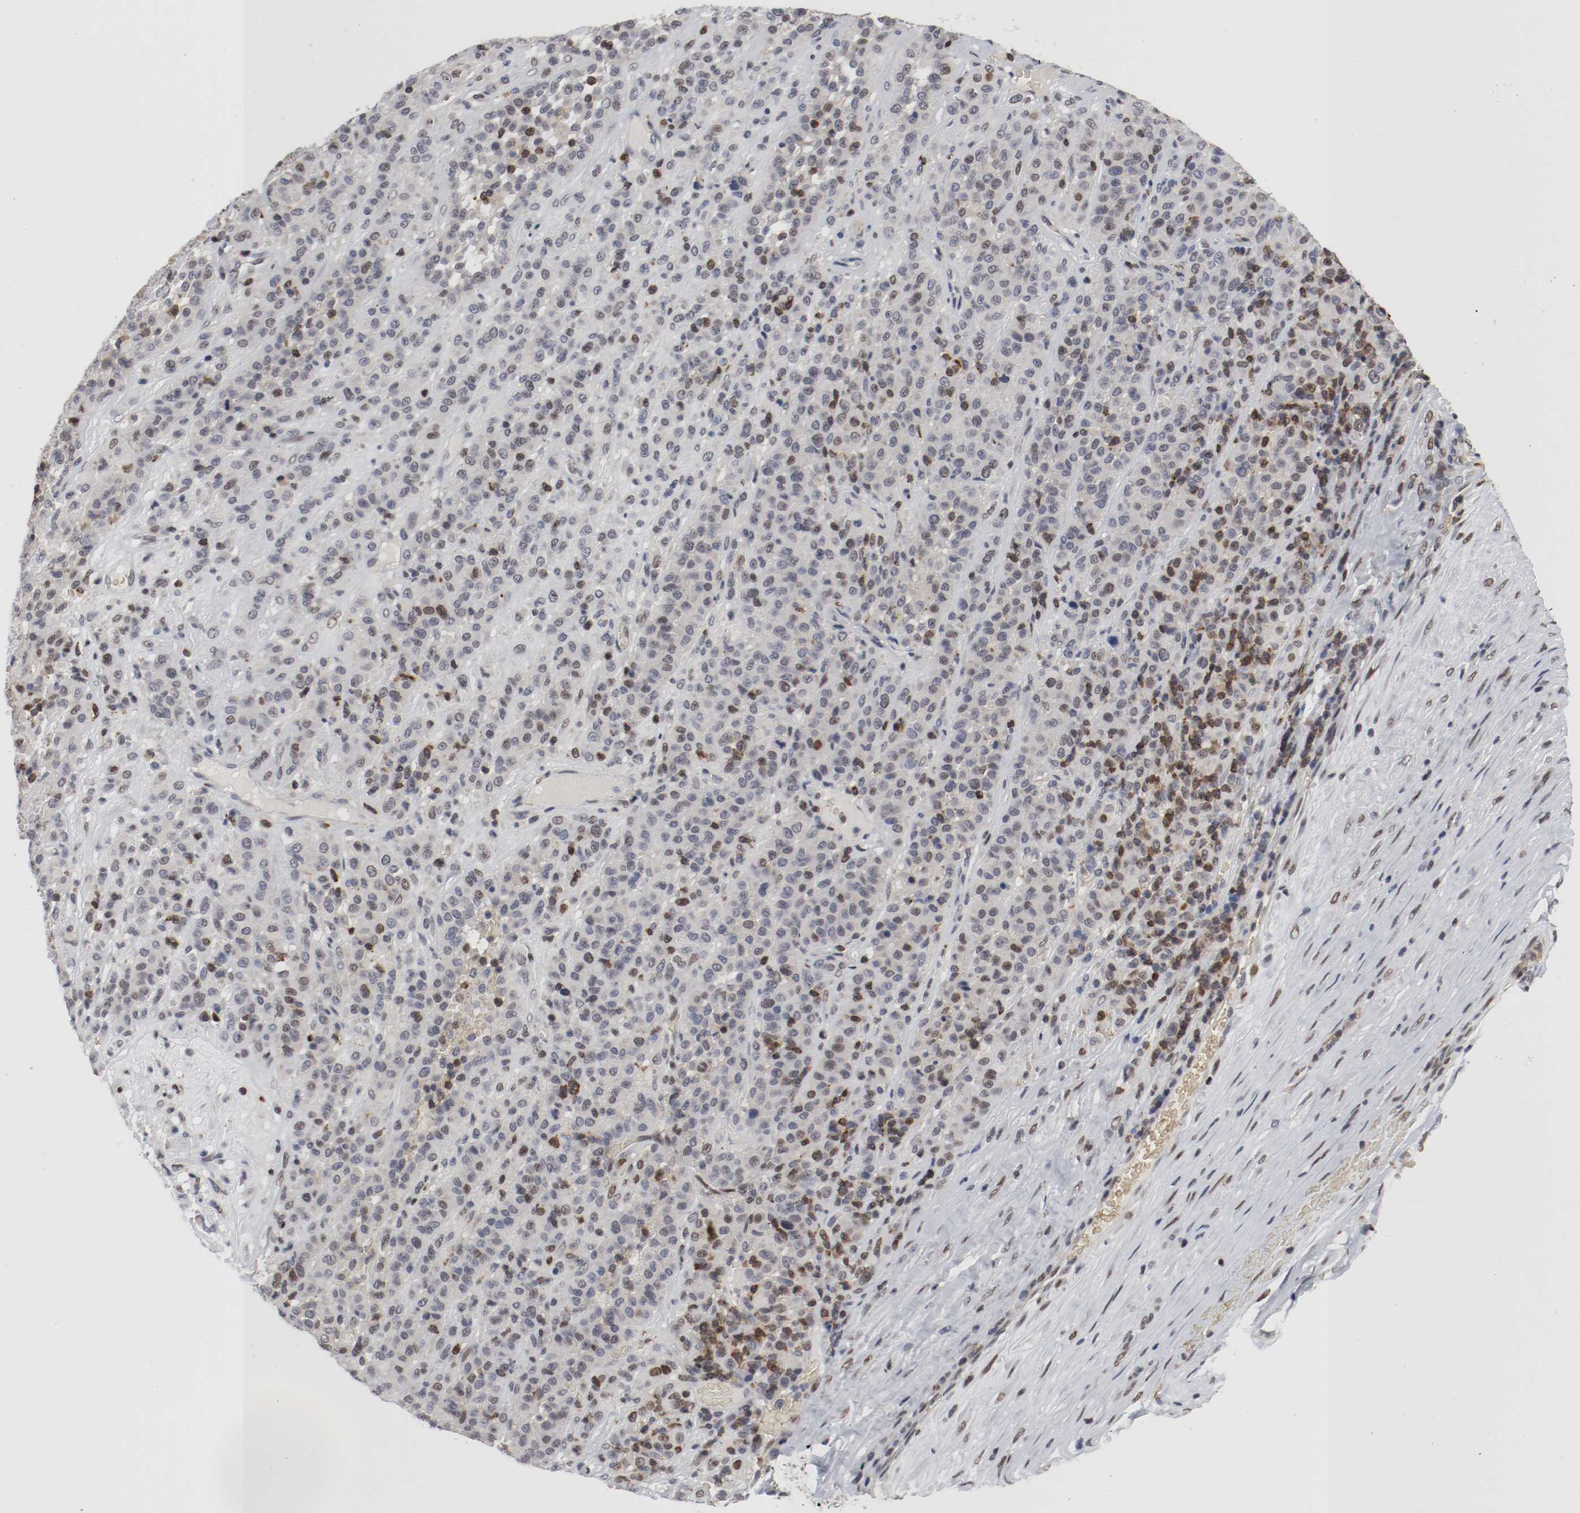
{"staining": {"intensity": "strong", "quantity": "<25%", "location": "nuclear"}, "tissue": "melanoma", "cell_type": "Tumor cells", "image_type": "cancer", "snomed": [{"axis": "morphology", "description": "Malignant melanoma, Metastatic site"}, {"axis": "topography", "description": "Pancreas"}], "caption": "DAB (3,3'-diaminobenzidine) immunohistochemical staining of malignant melanoma (metastatic site) displays strong nuclear protein positivity in about <25% of tumor cells.", "gene": "JUND", "patient": {"sex": "female", "age": 30}}